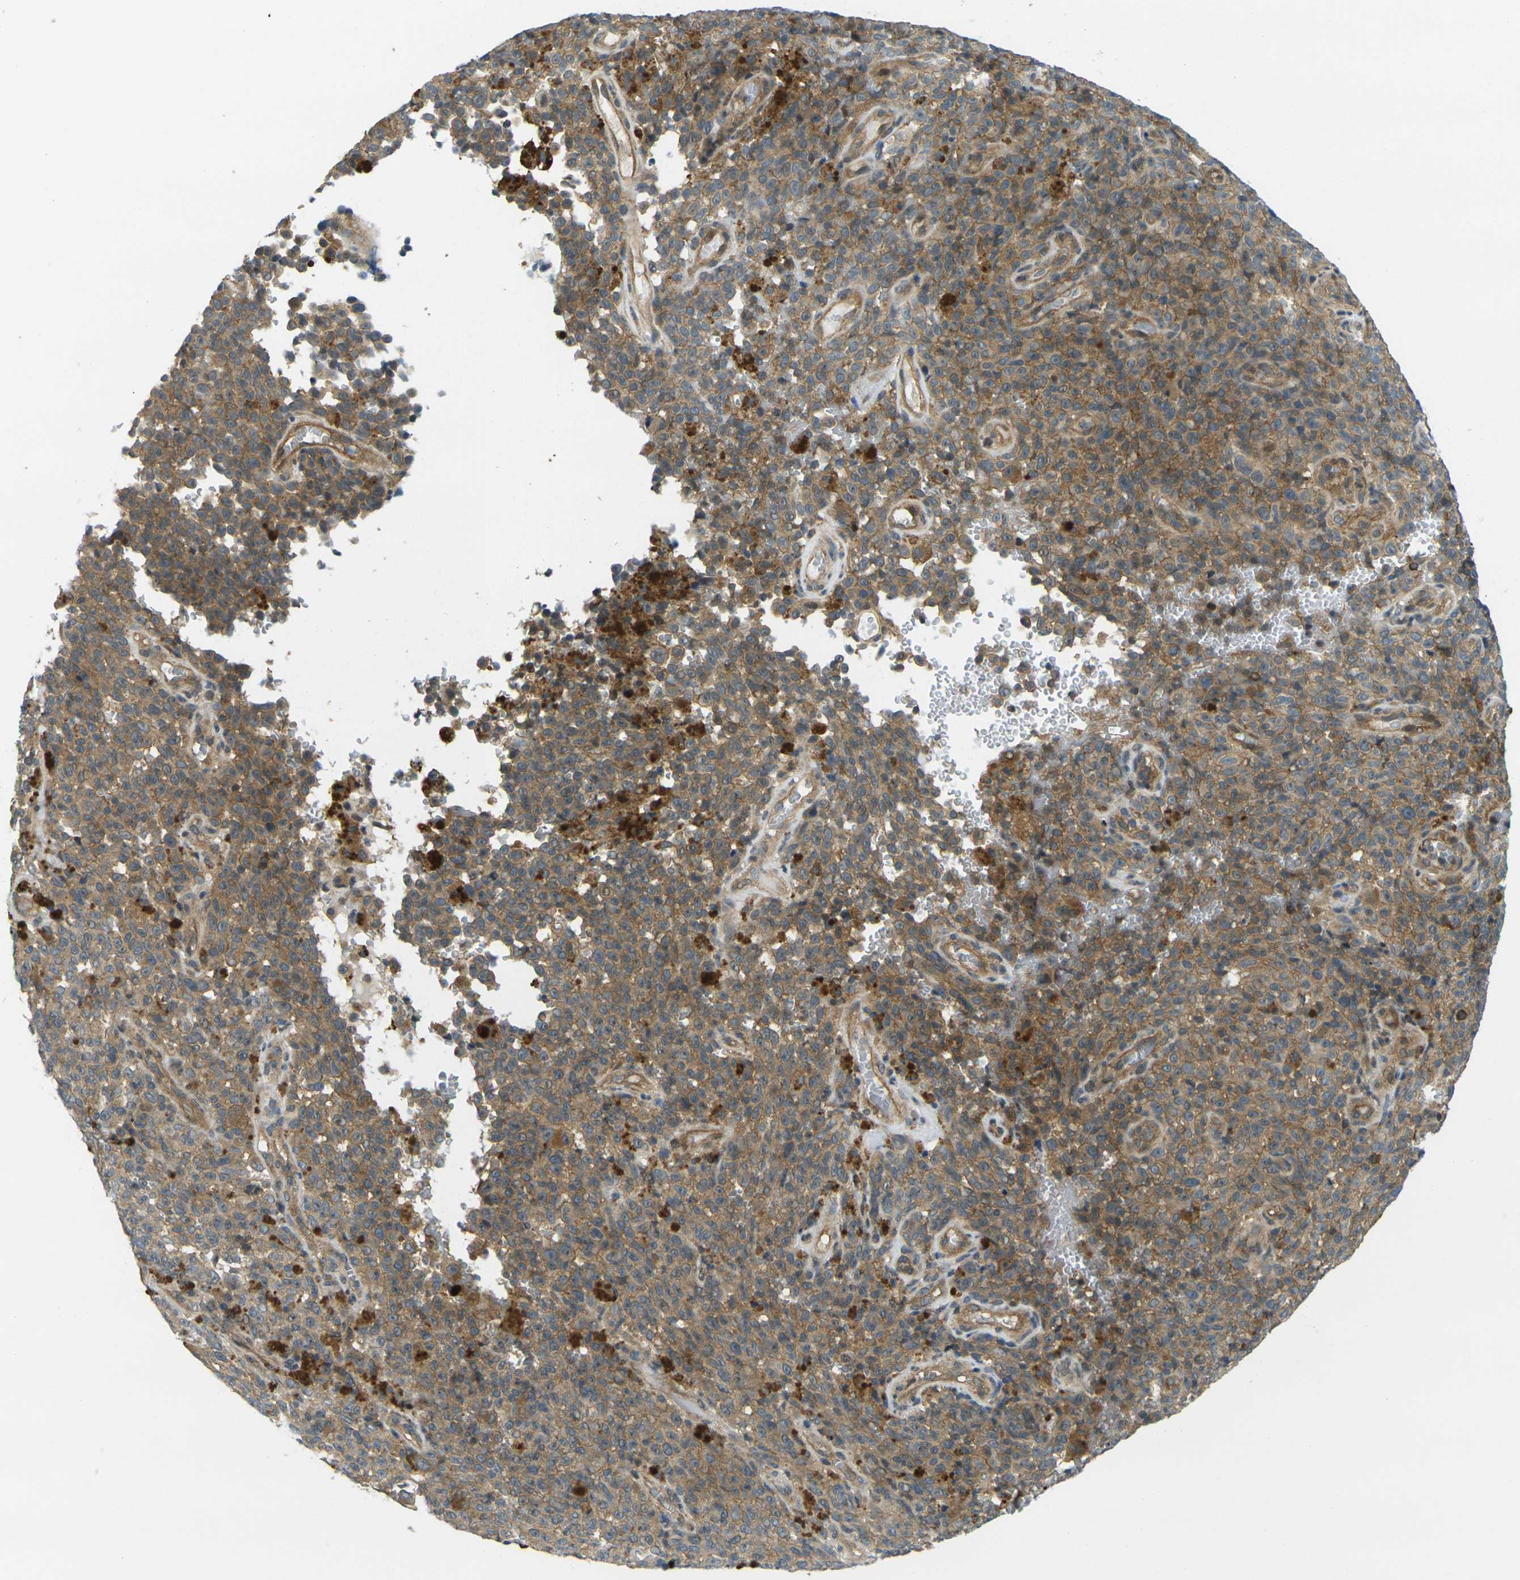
{"staining": {"intensity": "moderate", "quantity": ">75%", "location": "cytoplasmic/membranous"}, "tissue": "melanoma", "cell_type": "Tumor cells", "image_type": "cancer", "snomed": [{"axis": "morphology", "description": "Malignant melanoma, NOS"}, {"axis": "topography", "description": "Skin"}], "caption": "Malignant melanoma was stained to show a protein in brown. There is medium levels of moderate cytoplasmic/membranous expression in about >75% of tumor cells.", "gene": "KCTD10", "patient": {"sex": "female", "age": 82}}